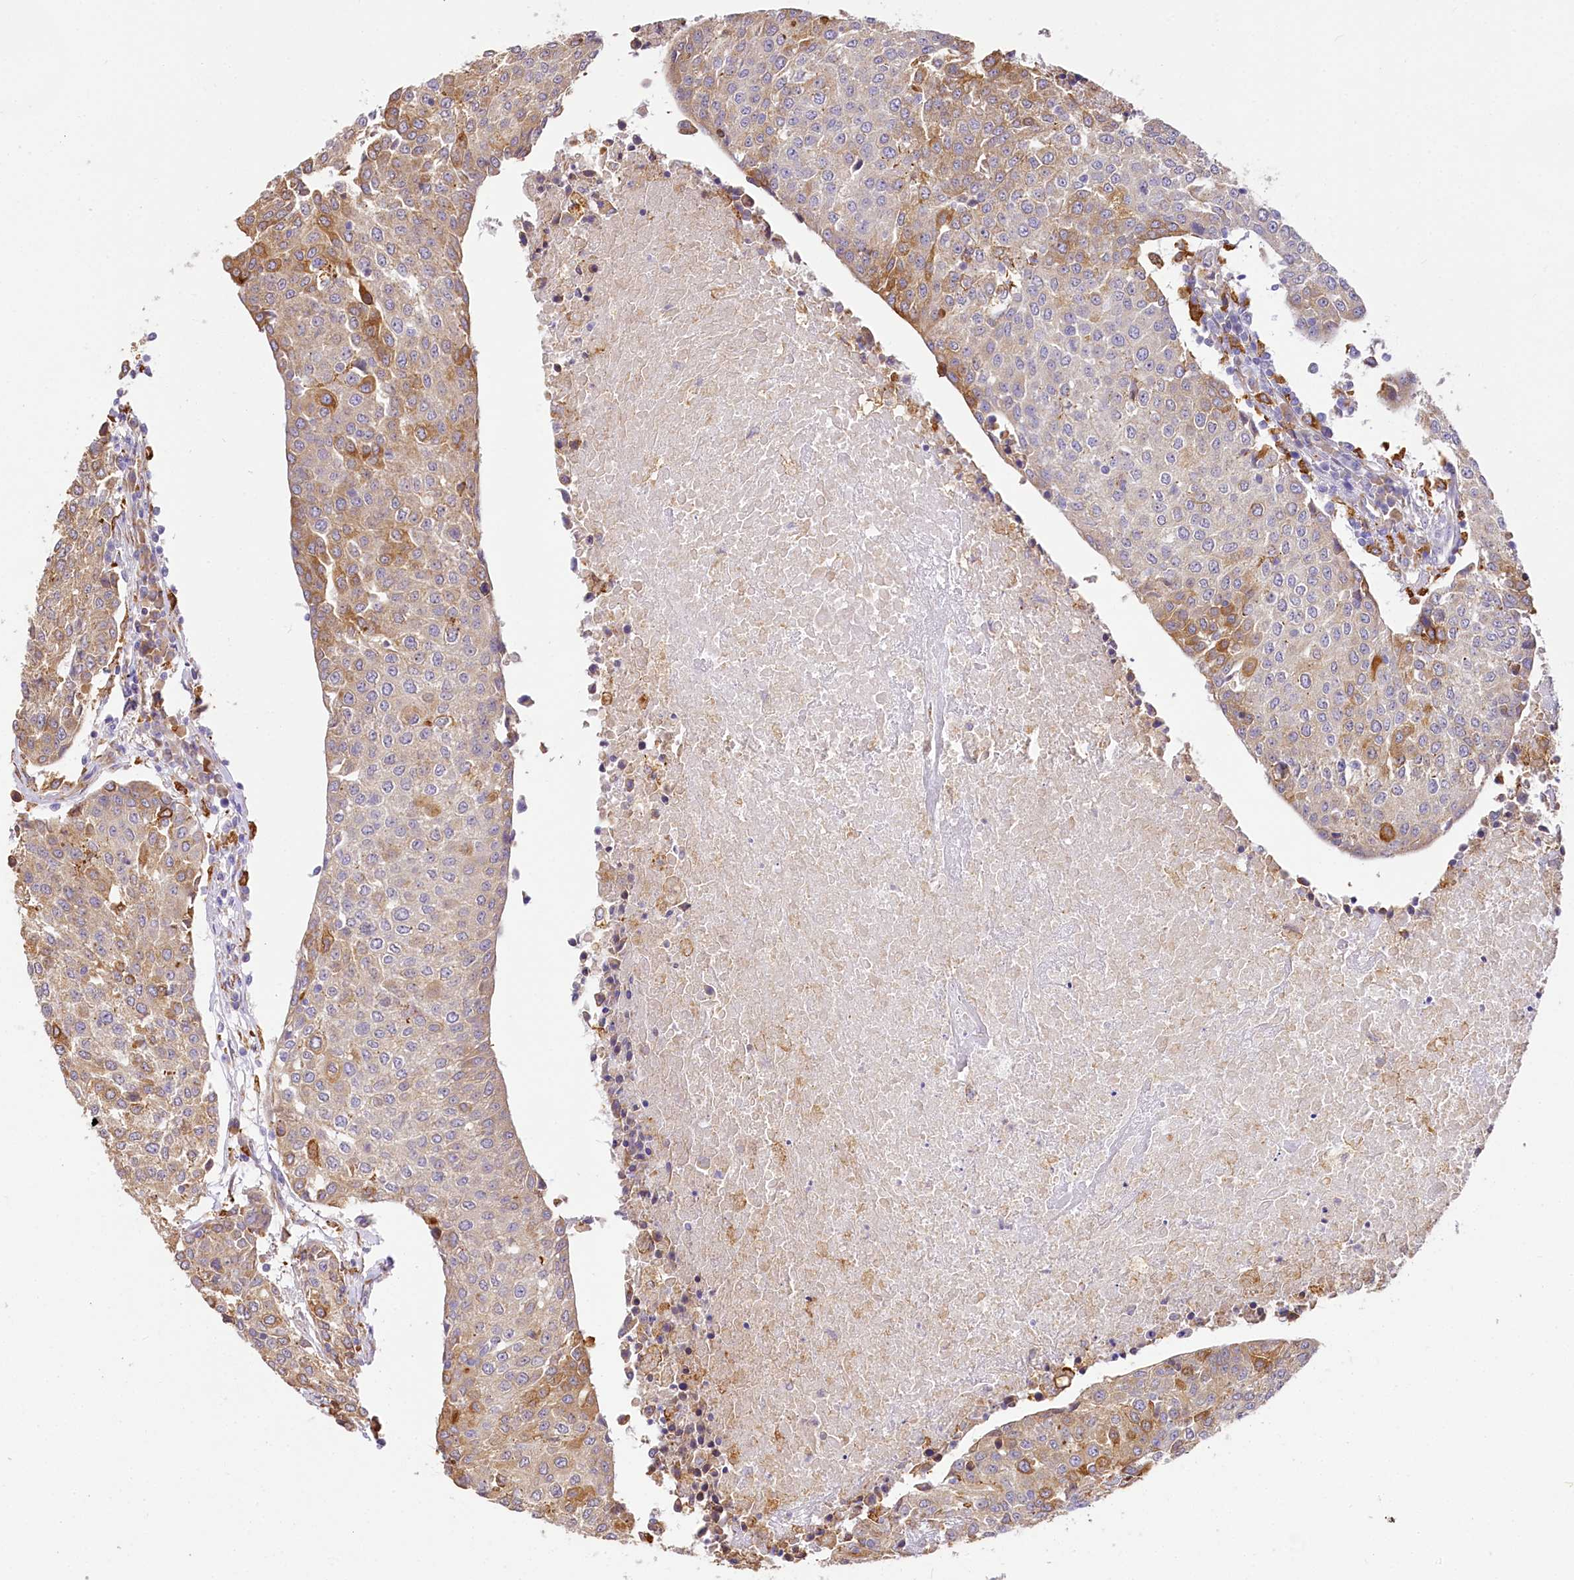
{"staining": {"intensity": "moderate", "quantity": "<25%", "location": "cytoplasmic/membranous"}, "tissue": "urothelial cancer", "cell_type": "Tumor cells", "image_type": "cancer", "snomed": [{"axis": "morphology", "description": "Urothelial carcinoma, High grade"}, {"axis": "topography", "description": "Urinary bladder"}], "caption": "Protein analysis of urothelial carcinoma (high-grade) tissue reveals moderate cytoplasmic/membranous positivity in approximately <25% of tumor cells.", "gene": "PPIP5K2", "patient": {"sex": "female", "age": 85}}